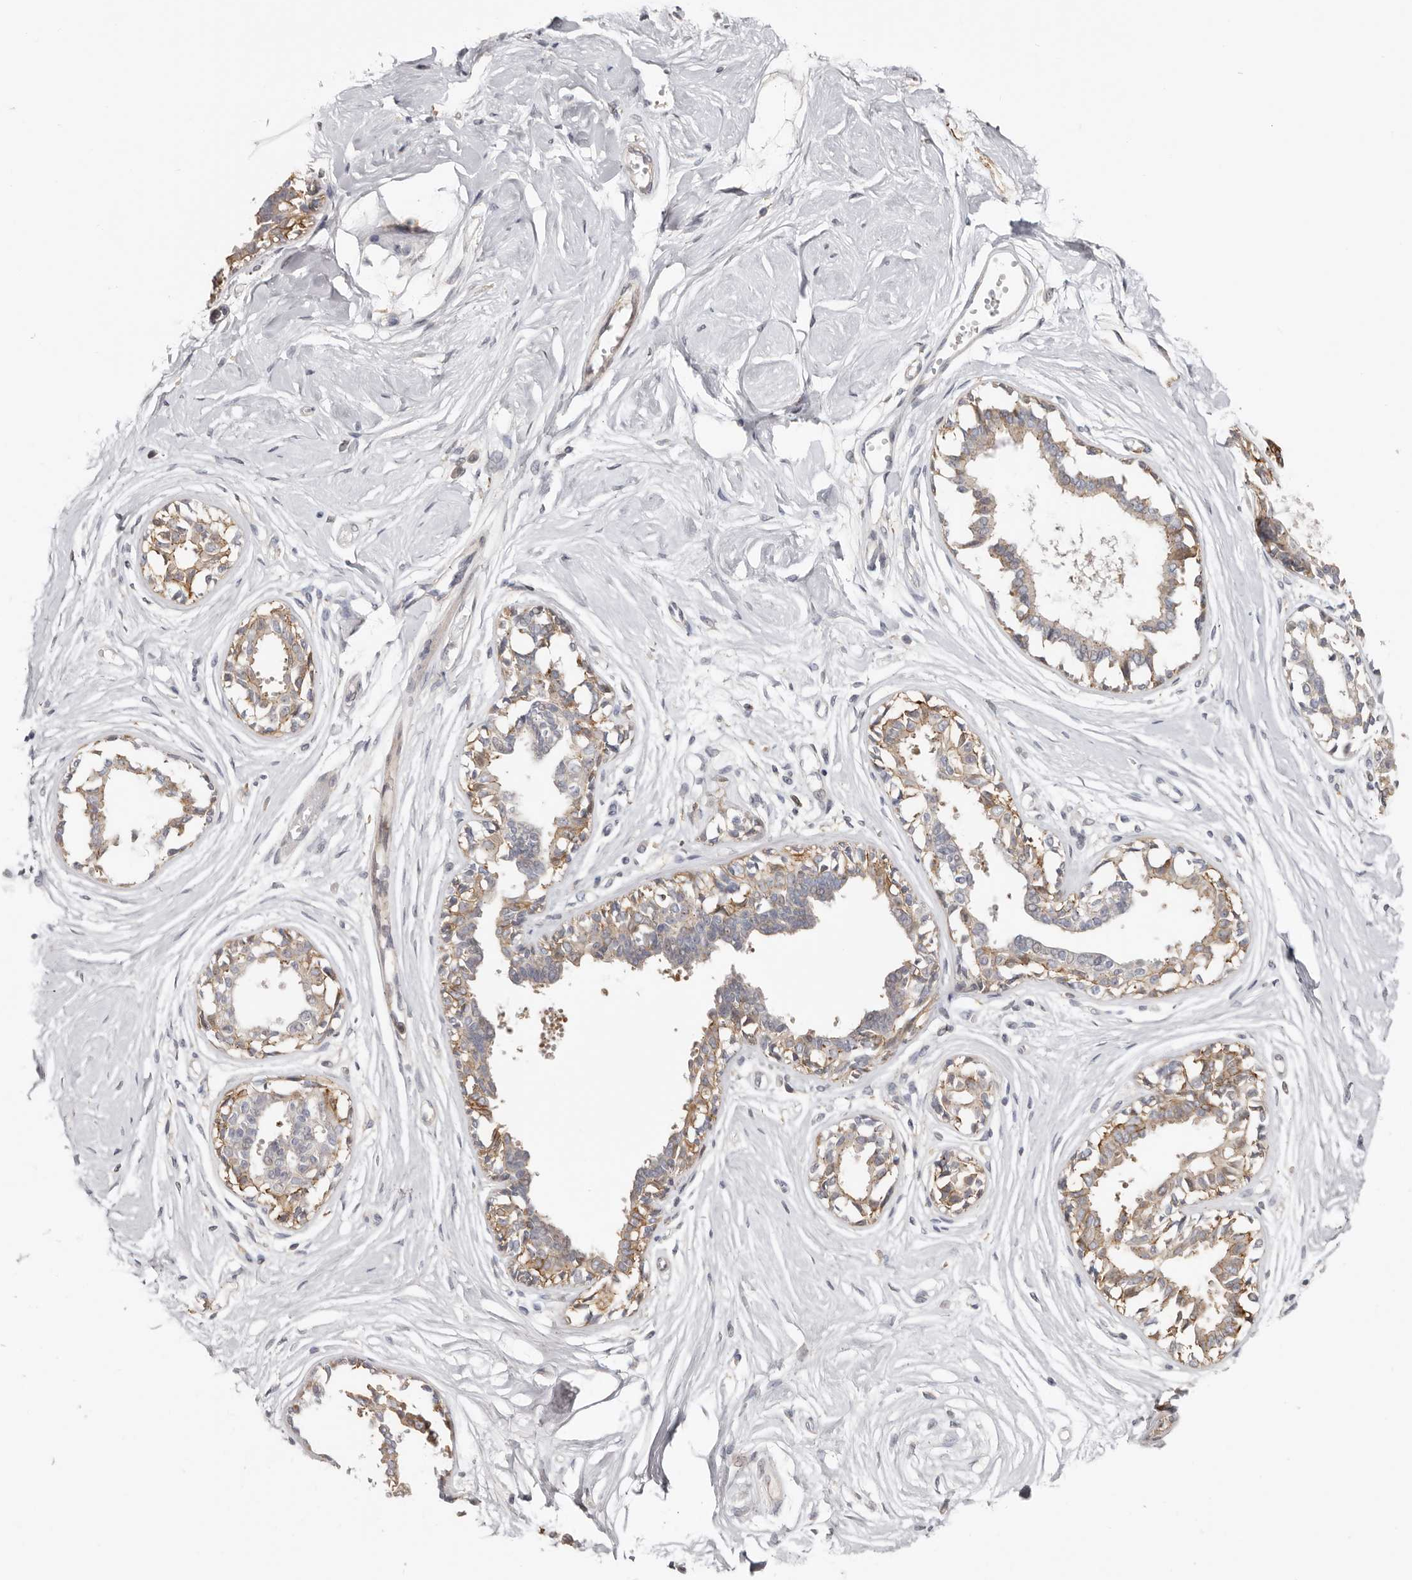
{"staining": {"intensity": "negative", "quantity": "none", "location": "none"}, "tissue": "breast", "cell_type": "Adipocytes", "image_type": "normal", "snomed": [{"axis": "morphology", "description": "Normal tissue, NOS"}, {"axis": "topography", "description": "Breast"}], "caption": "The histopathology image demonstrates no staining of adipocytes in unremarkable breast. (Brightfield microscopy of DAB IHC at high magnification).", "gene": "MSRB2", "patient": {"sex": "female", "age": 45}}